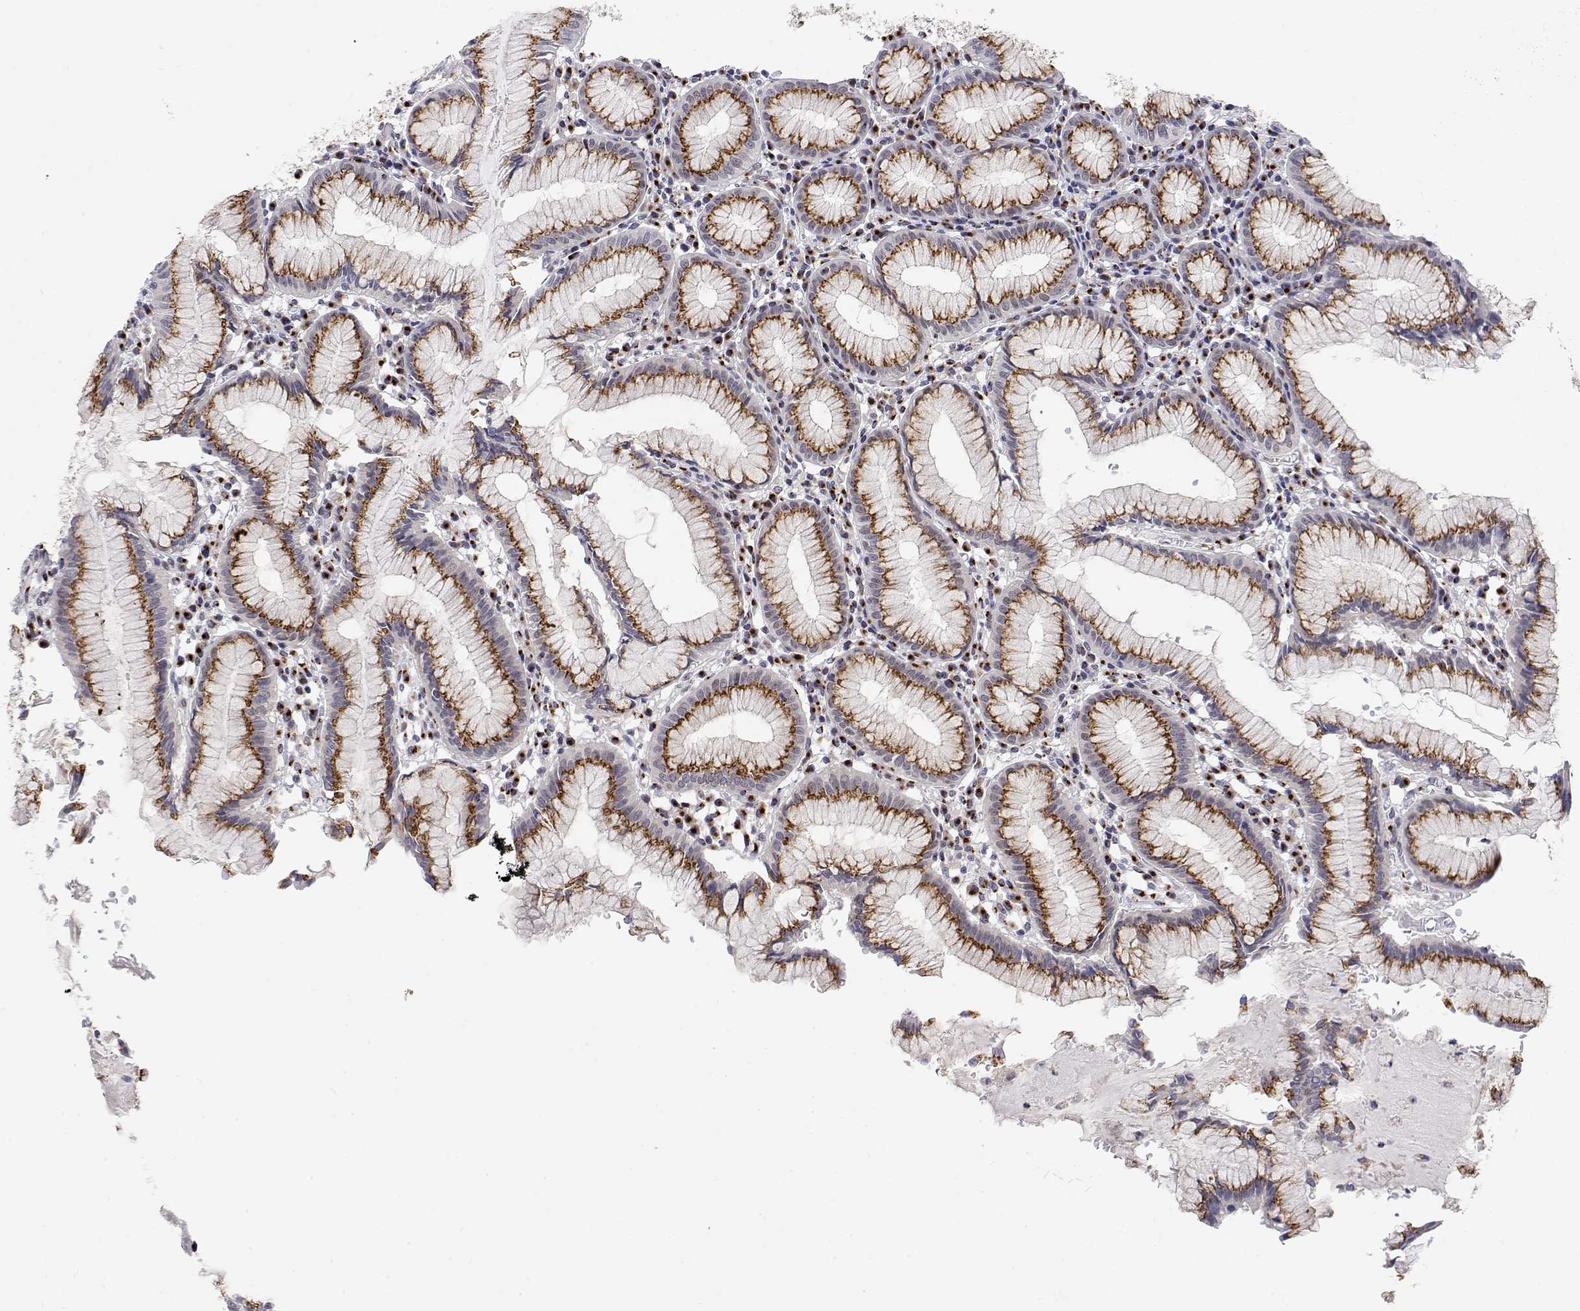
{"staining": {"intensity": "strong", "quantity": ">75%", "location": "cytoplasmic/membranous"}, "tissue": "stomach", "cell_type": "Glandular cells", "image_type": "normal", "snomed": [{"axis": "morphology", "description": "Normal tissue, NOS"}, {"axis": "topography", "description": "Stomach"}], "caption": "Benign stomach shows strong cytoplasmic/membranous staining in about >75% of glandular cells, visualized by immunohistochemistry. Using DAB (3,3'-diaminobenzidine) (brown) and hematoxylin (blue) stains, captured at high magnification using brightfield microscopy.", "gene": "YIPF3", "patient": {"sex": "male", "age": 55}}